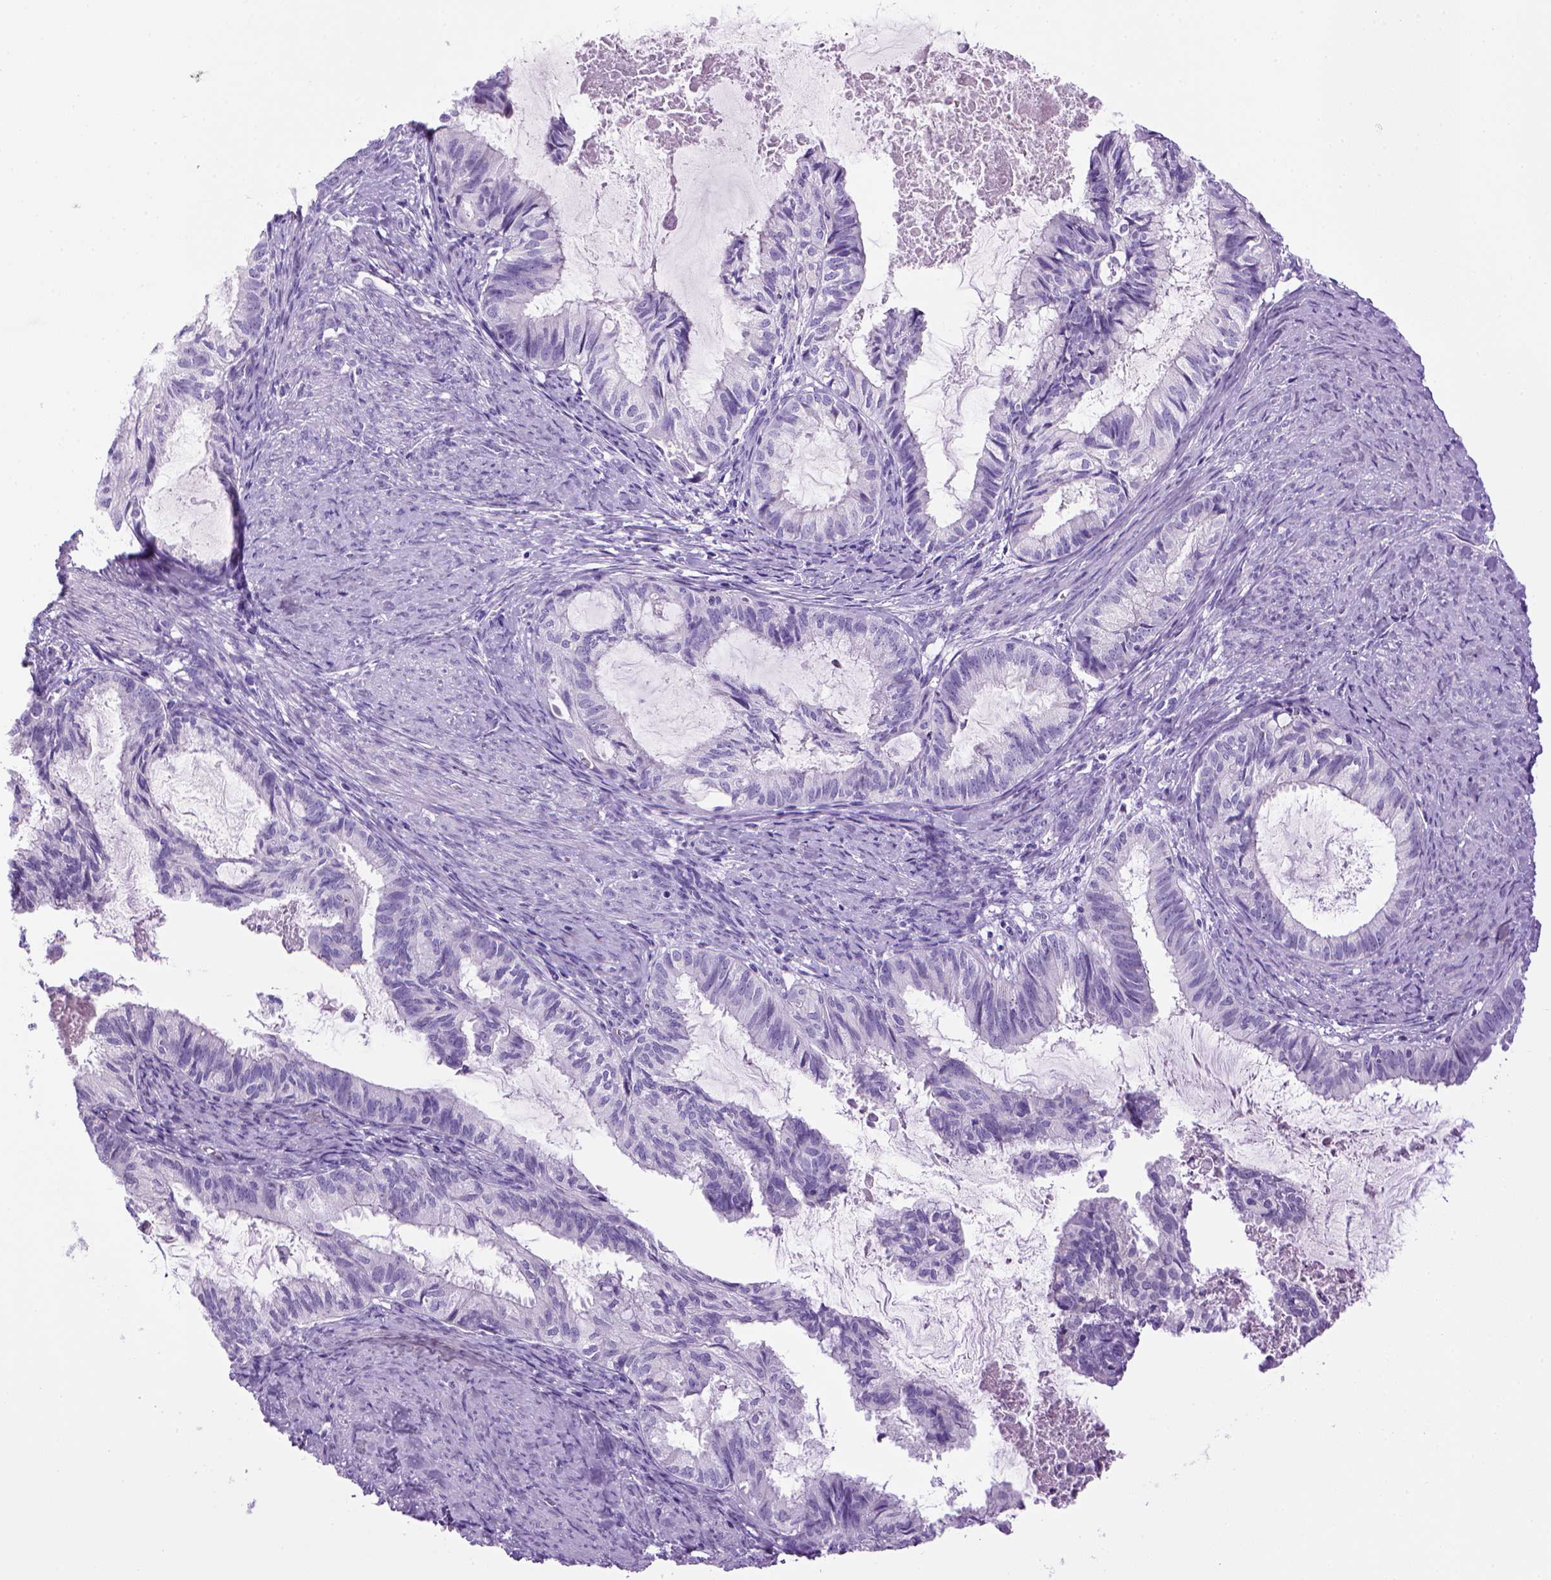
{"staining": {"intensity": "negative", "quantity": "none", "location": "none"}, "tissue": "endometrial cancer", "cell_type": "Tumor cells", "image_type": "cancer", "snomed": [{"axis": "morphology", "description": "Adenocarcinoma, NOS"}, {"axis": "topography", "description": "Endometrium"}], "caption": "Tumor cells are negative for protein expression in human endometrial adenocarcinoma. The staining was performed using DAB to visualize the protein expression in brown, while the nuclei were stained in blue with hematoxylin (Magnification: 20x).", "gene": "SGCG", "patient": {"sex": "female", "age": 86}}